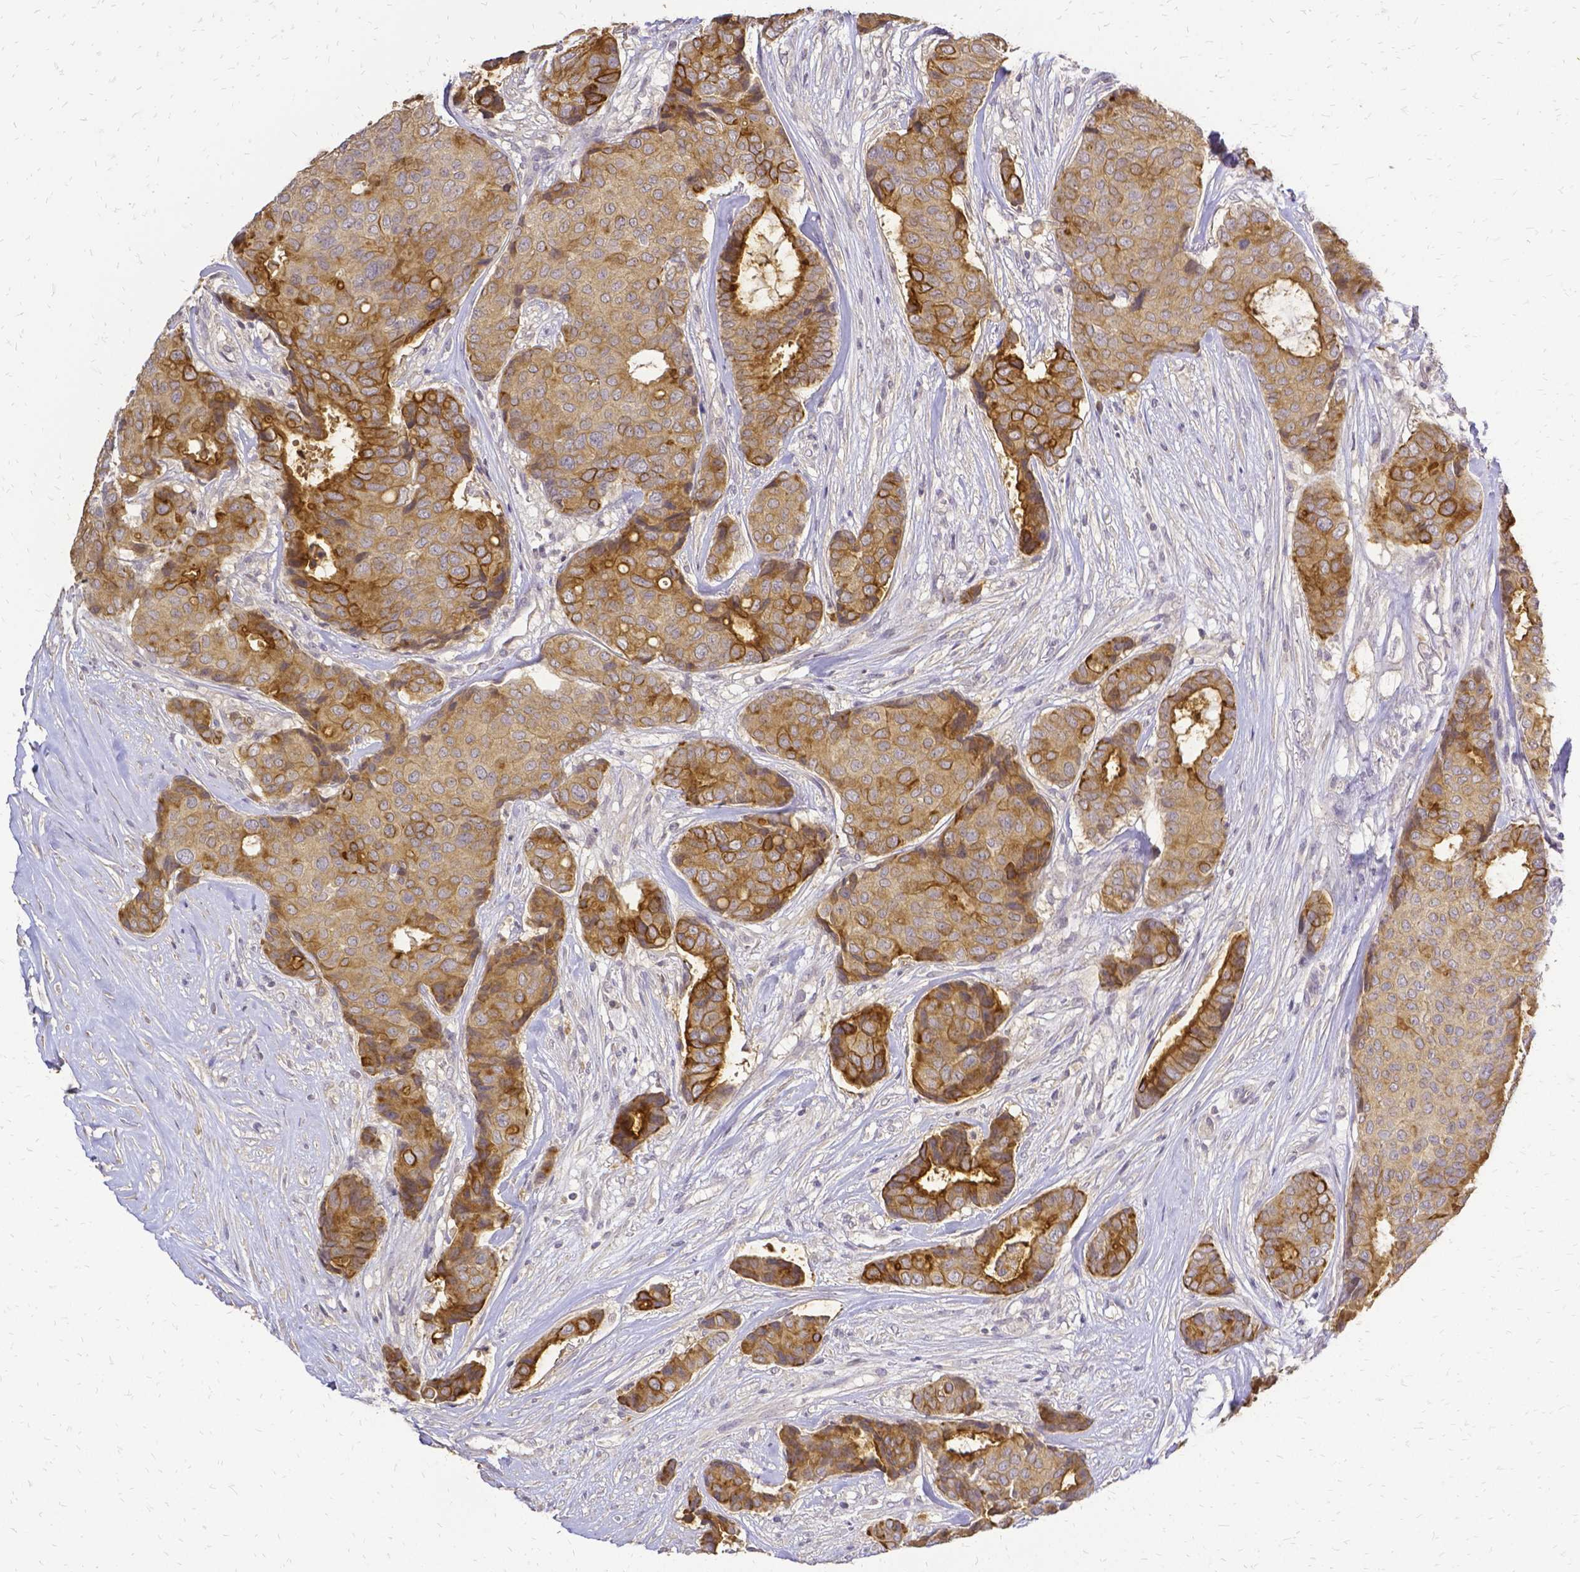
{"staining": {"intensity": "moderate", "quantity": ">75%", "location": "cytoplasmic/membranous"}, "tissue": "breast cancer", "cell_type": "Tumor cells", "image_type": "cancer", "snomed": [{"axis": "morphology", "description": "Duct carcinoma"}, {"axis": "topography", "description": "Breast"}], "caption": "Immunohistochemical staining of breast intraductal carcinoma shows medium levels of moderate cytoplasmic/membranous protein positivity in approximately >75% of tumor cells. (IHC, brightfield microscopy, high magnification).", "gene": "CIB1", "patient": {"sex": "female", "age": 75}}